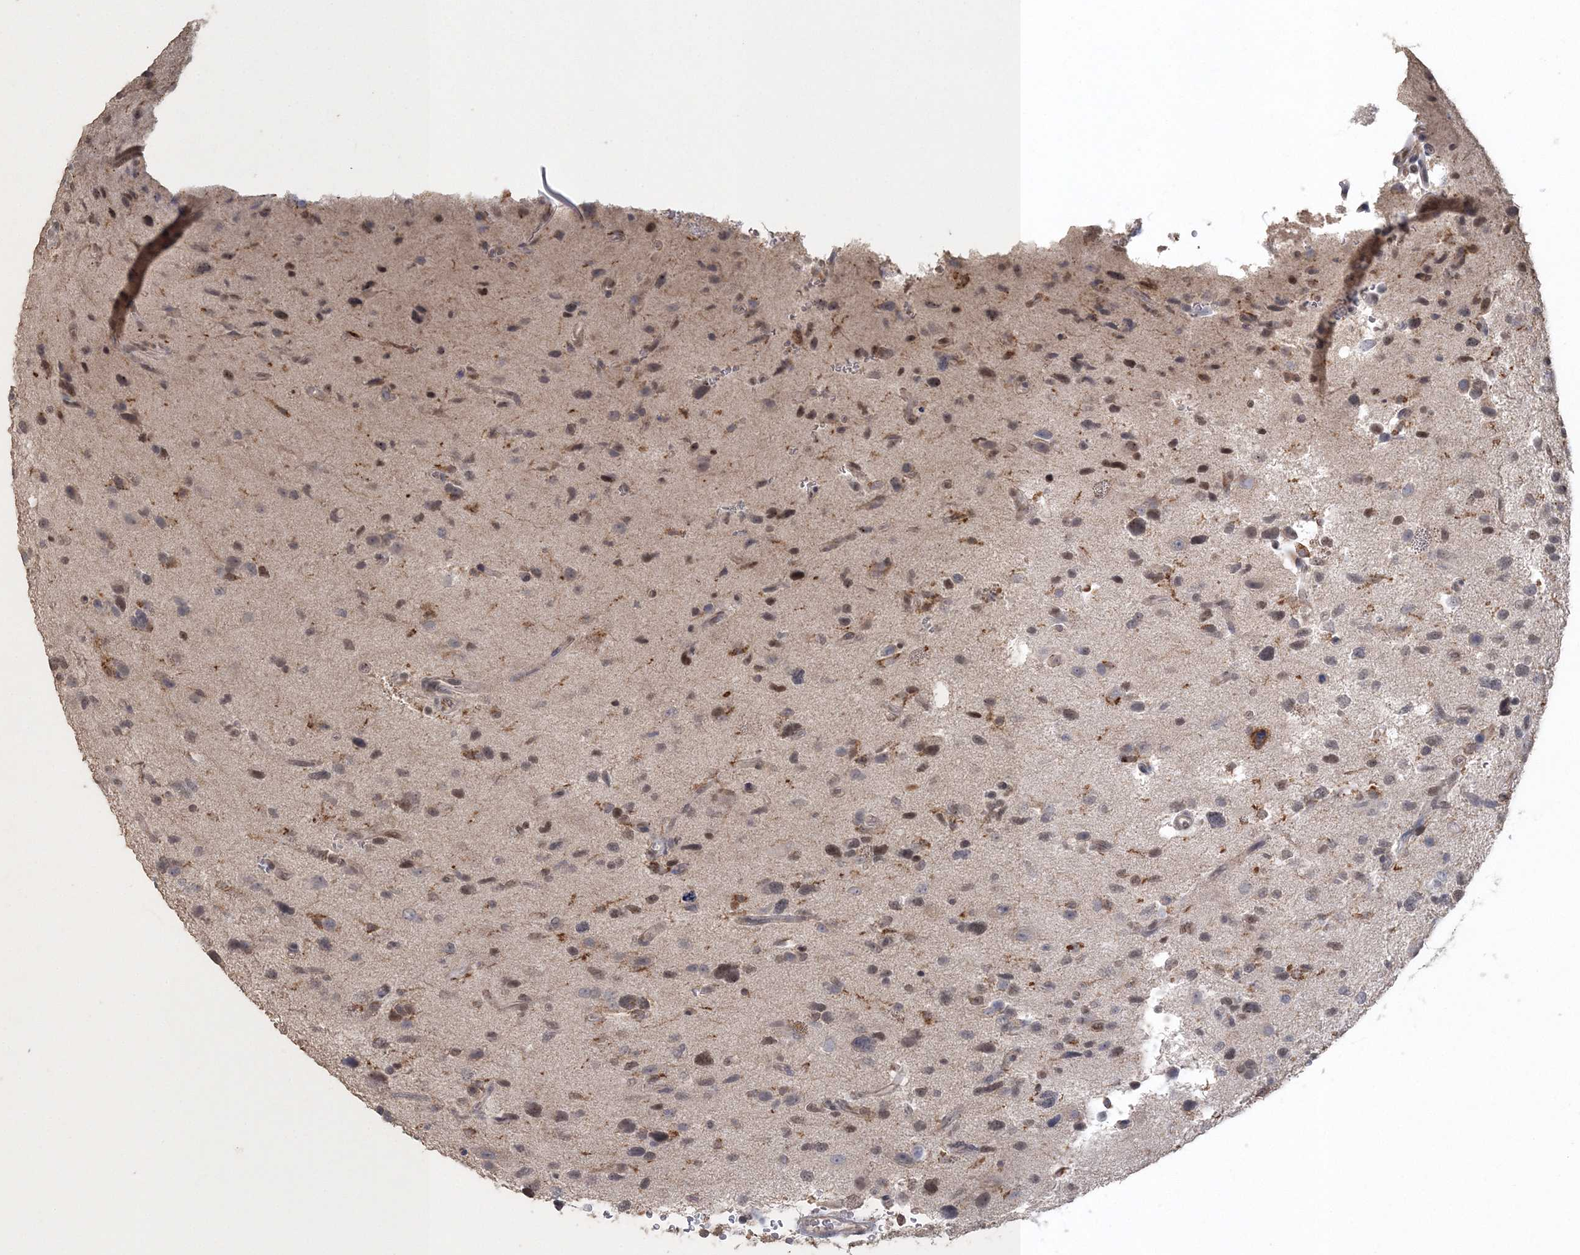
{"staining": {"intensity": "moderate", "quantity": "<25%", "location": "cytoplasmic/membranous"}, "tissue": "glioma", "cell_type": "Tumor cells", "image_type": "cancer", "snomed": [{"axis": "morphology", "description": "Glioma, malignant, High grade"}, {"axis": "topography", "description": "Brain"}], "caption": "Immunohistochemical staining of human high-grade glioma (malignant) shows moderate cytoplasmic/membranous protein positivity in approximately <25% of tumor cells. Using DAB (brown) and hematoxylin (blue) stains, captured at high magnification using brightfield microscopy.", "gene": "UIMC1", "patient": {"sex": "male", "age": 33}}